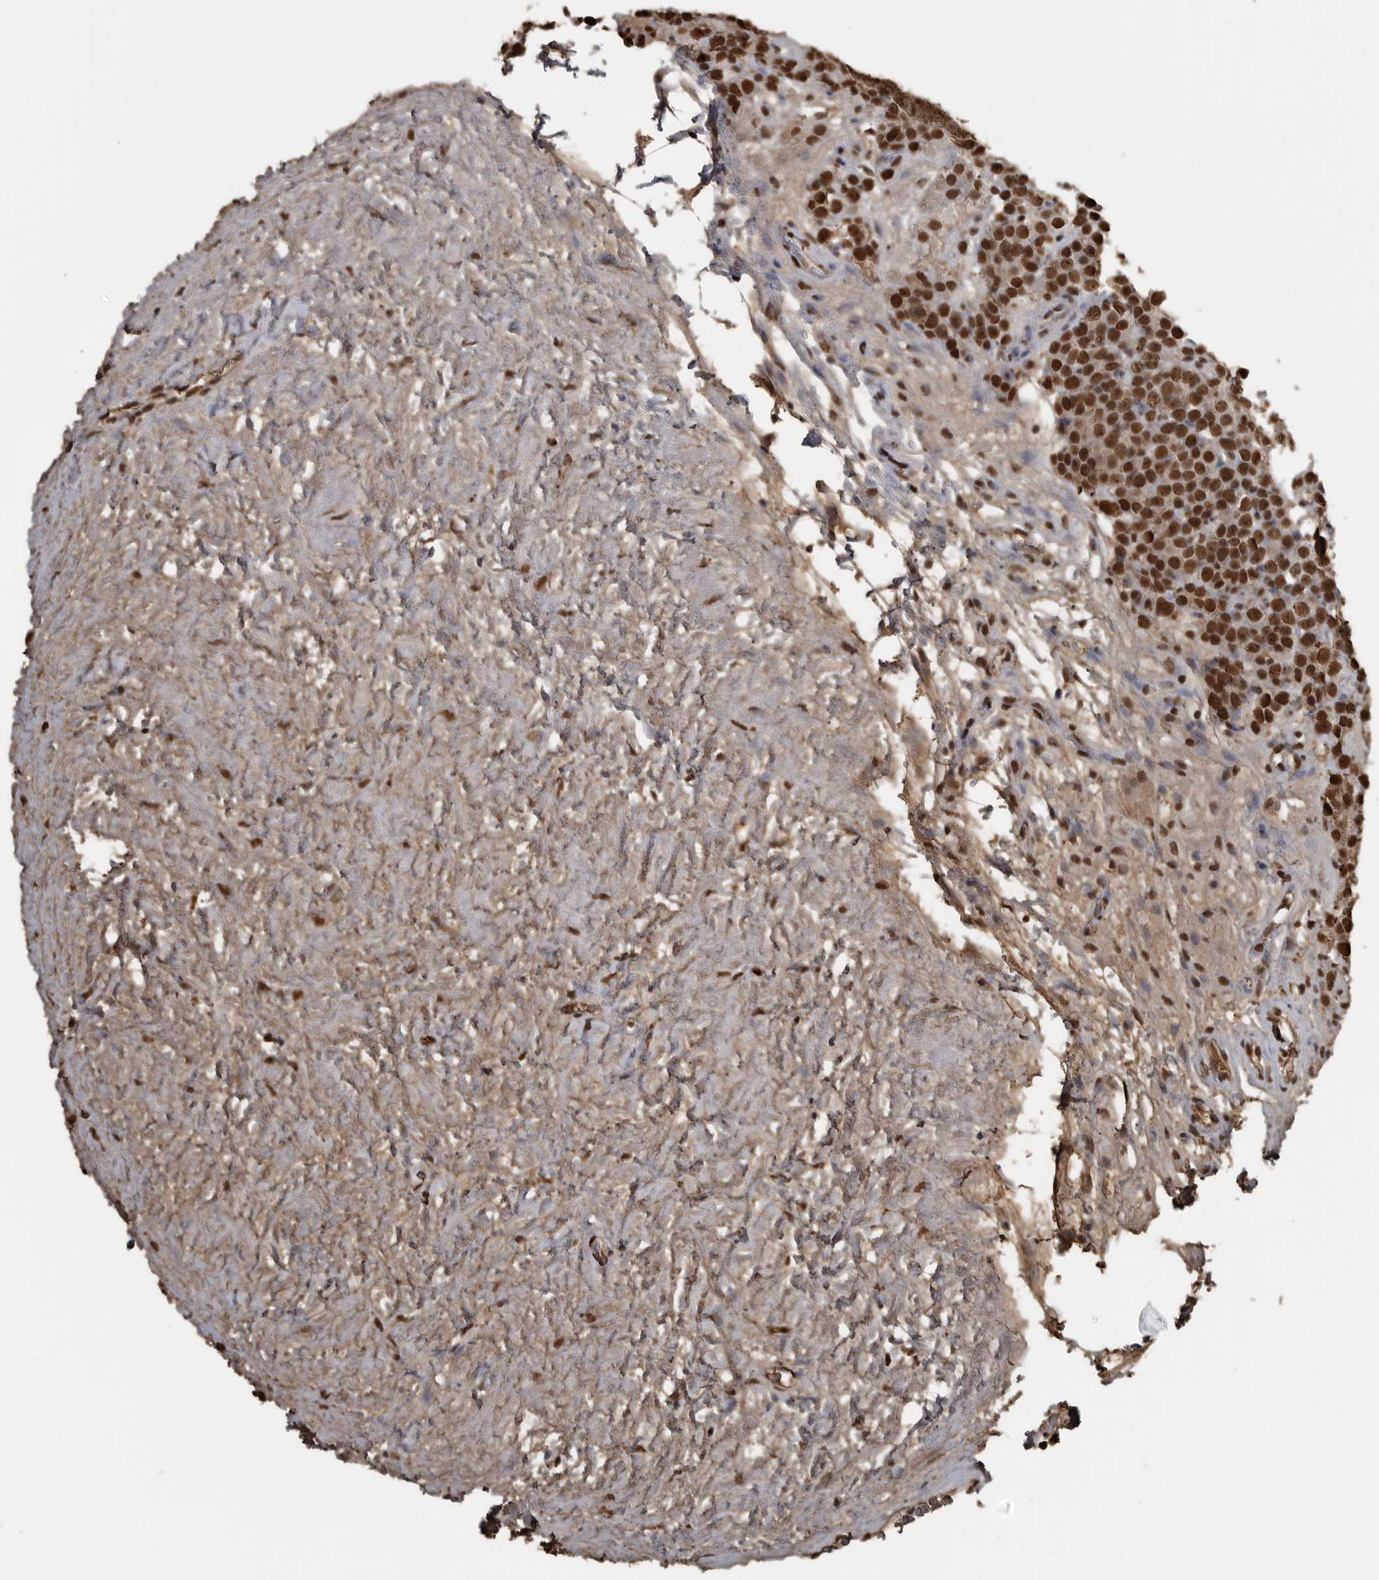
{"staining": {"intensity": "strong", "quantity": ">75%", "location": "nuclear"}, "tissue": "testis cancer", "cell_type": "Tumor cells", "image_type": "cancer", "snomed": [{"axis": "morphology", "description": "Seminoma, NOS"}, {"axis": "topography", "description": "Testis"}], "caption": "Strong nuclear positivity is appreciated in about >75% of tumor cells in testis cancer (seminoma).", "gene": "TGS1", "patient": {"sex": "male", "age": 71}}